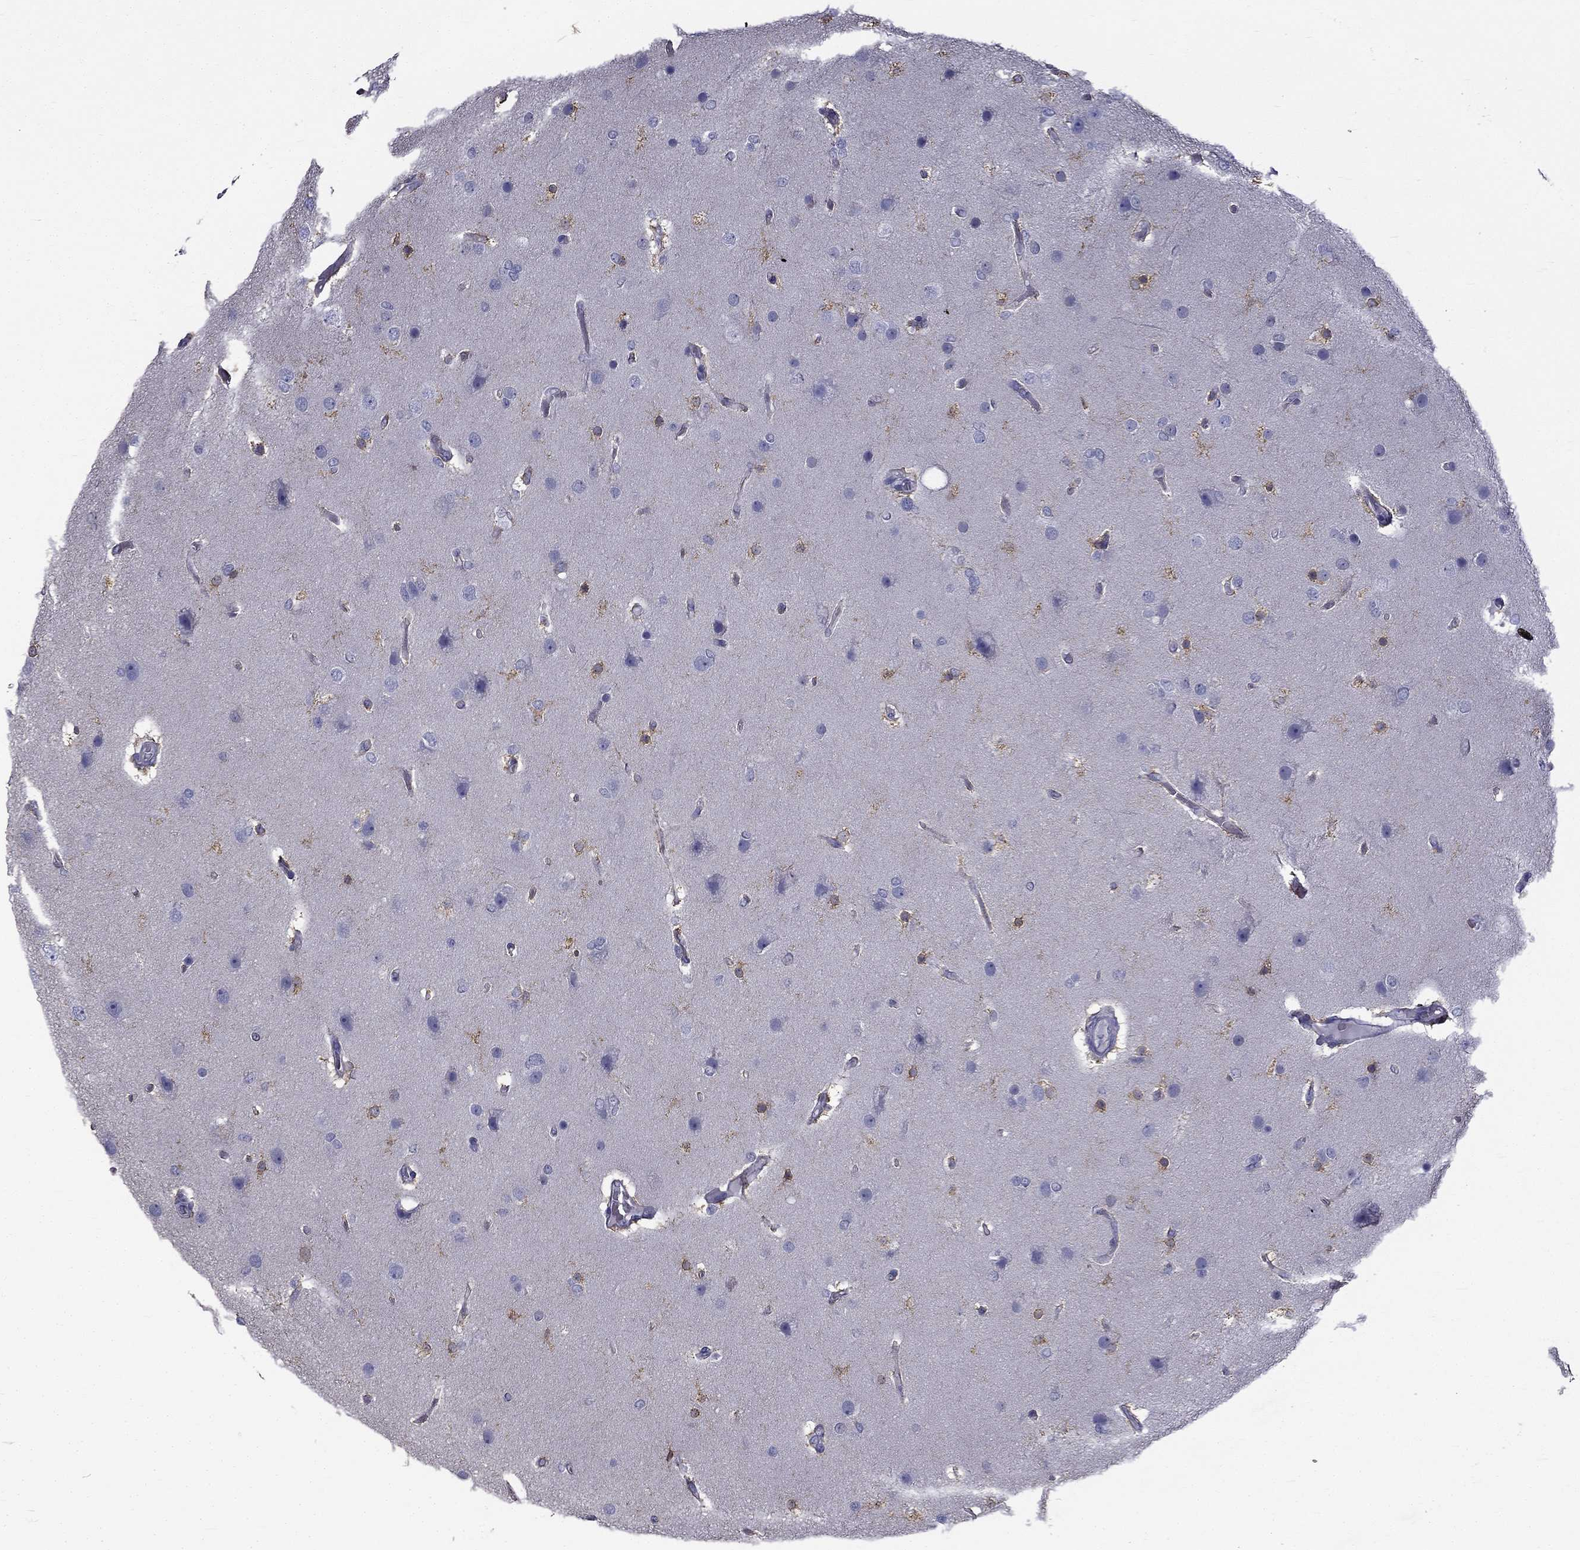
{"staining": {"intensity": "negative", "quantity": "none", "location": "none"}, "tissue": "glioma", "cell_type": "Tumor cells", "image_type": "cancer", "snomed": [{"axis": "morphology", "description": "Glioma, malignant, High grade"}, {"axis": "topography", "description": "Brain"}], "caption": "The micrograph exhibits no significant positivity in tumor cells of malignant high-grade glioma.", "gene": "CCDC40", "patient": {"sex": "female", "age": 61}}